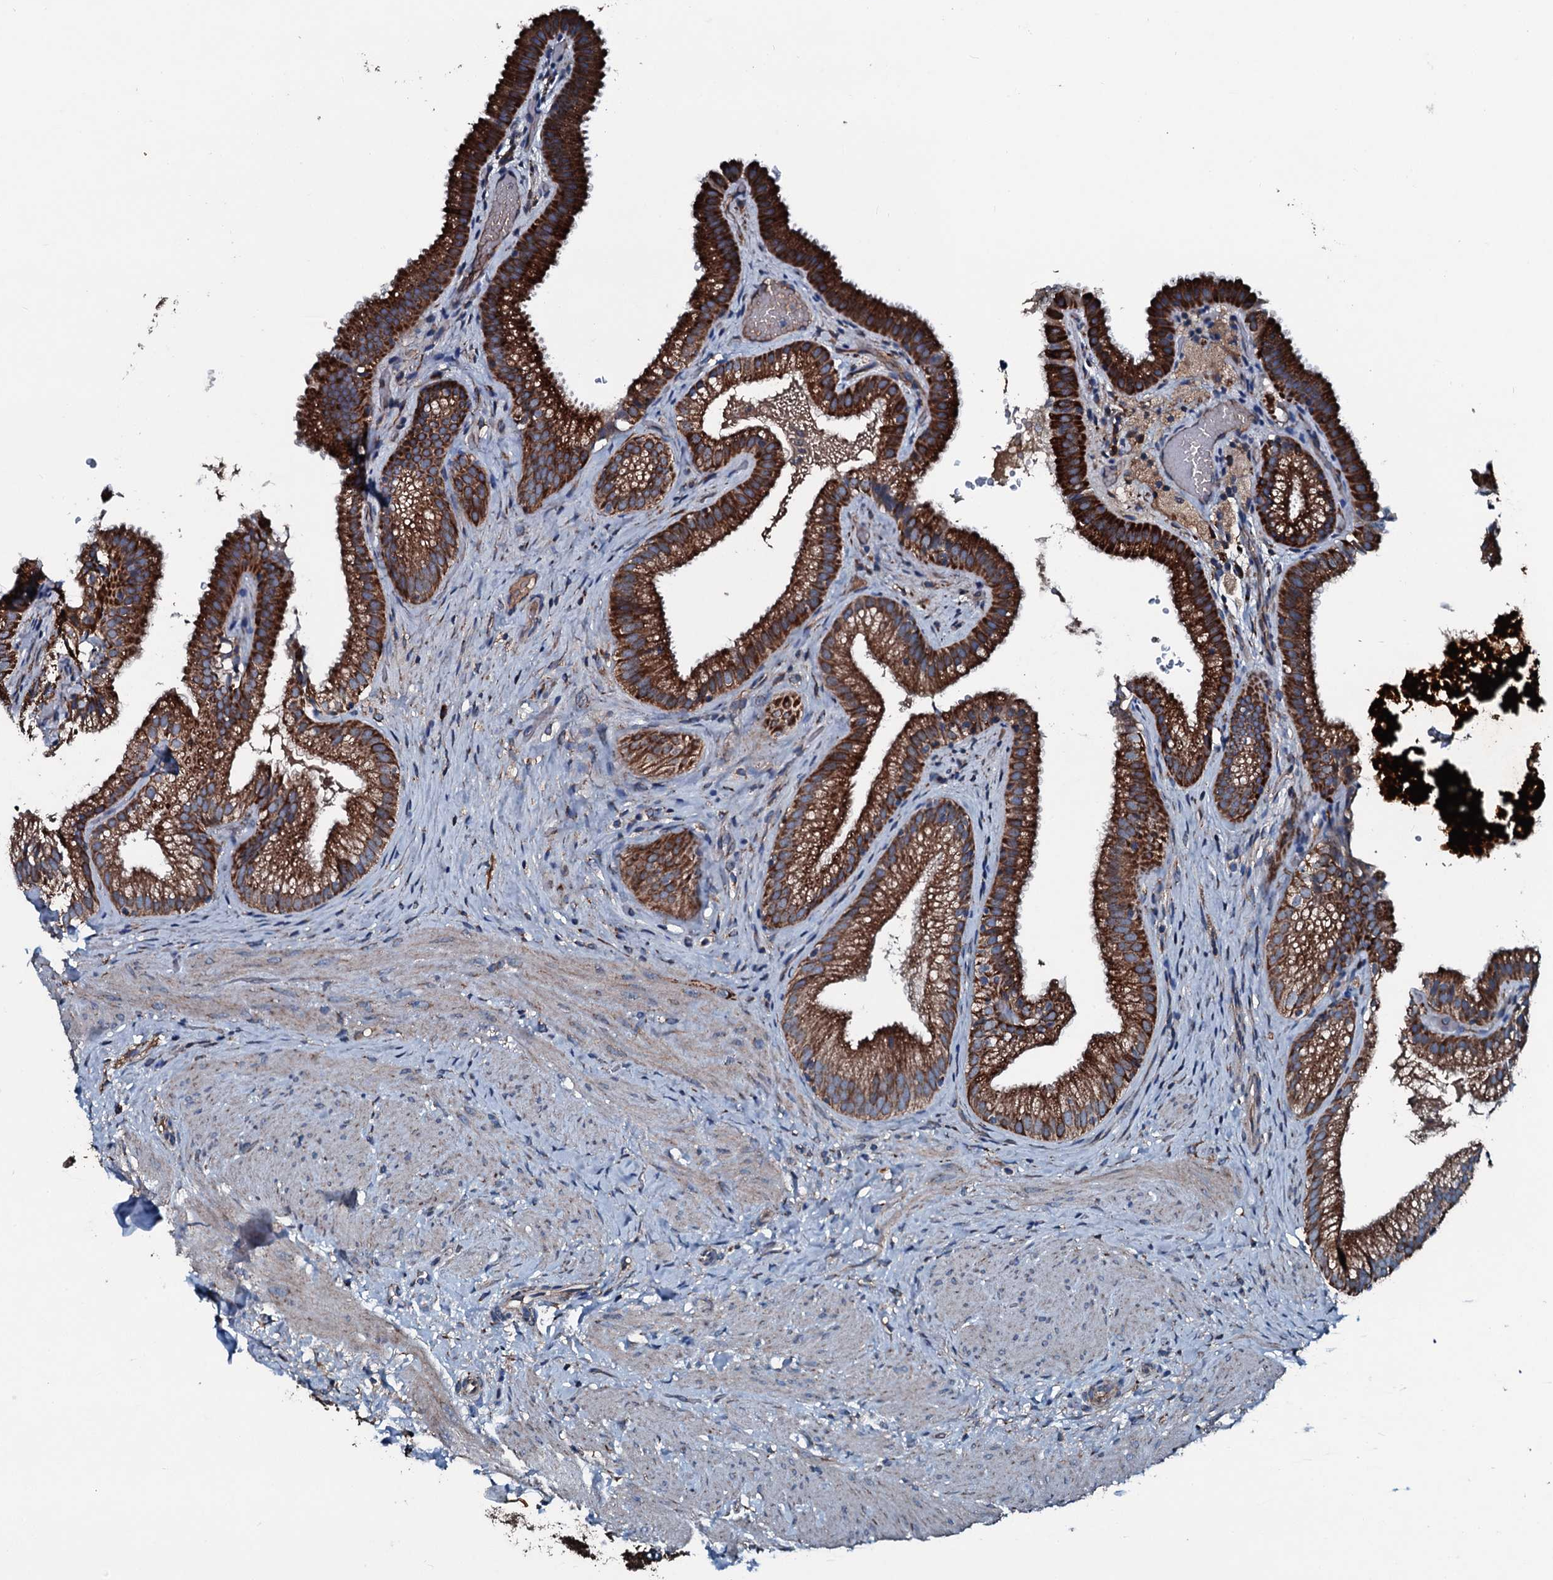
{"staining": {"intensity": "strong", "quantity": ">75%", "location": "cytoplasmic/membranous"}, "tissue": "gallbladder", "cell_type": "Glandular cells", "image_type": "normal", "snomed": [{"axis": "morphology", "description": "Normal tissue, NOS"}, {"axis": "morphology", "description": "Inflammation, NOS"}, {"axis": "topography", "description": "Gallbladder"}], "caption": "Immunohistochemical staining of benign gallbladder exhibits >75% levels of strong cytoplasmic/membranous protein positivity in approximately >75% of glandular cells.", "gene": "ACSS3", "patient": {"sex": "male", "age": 51}}